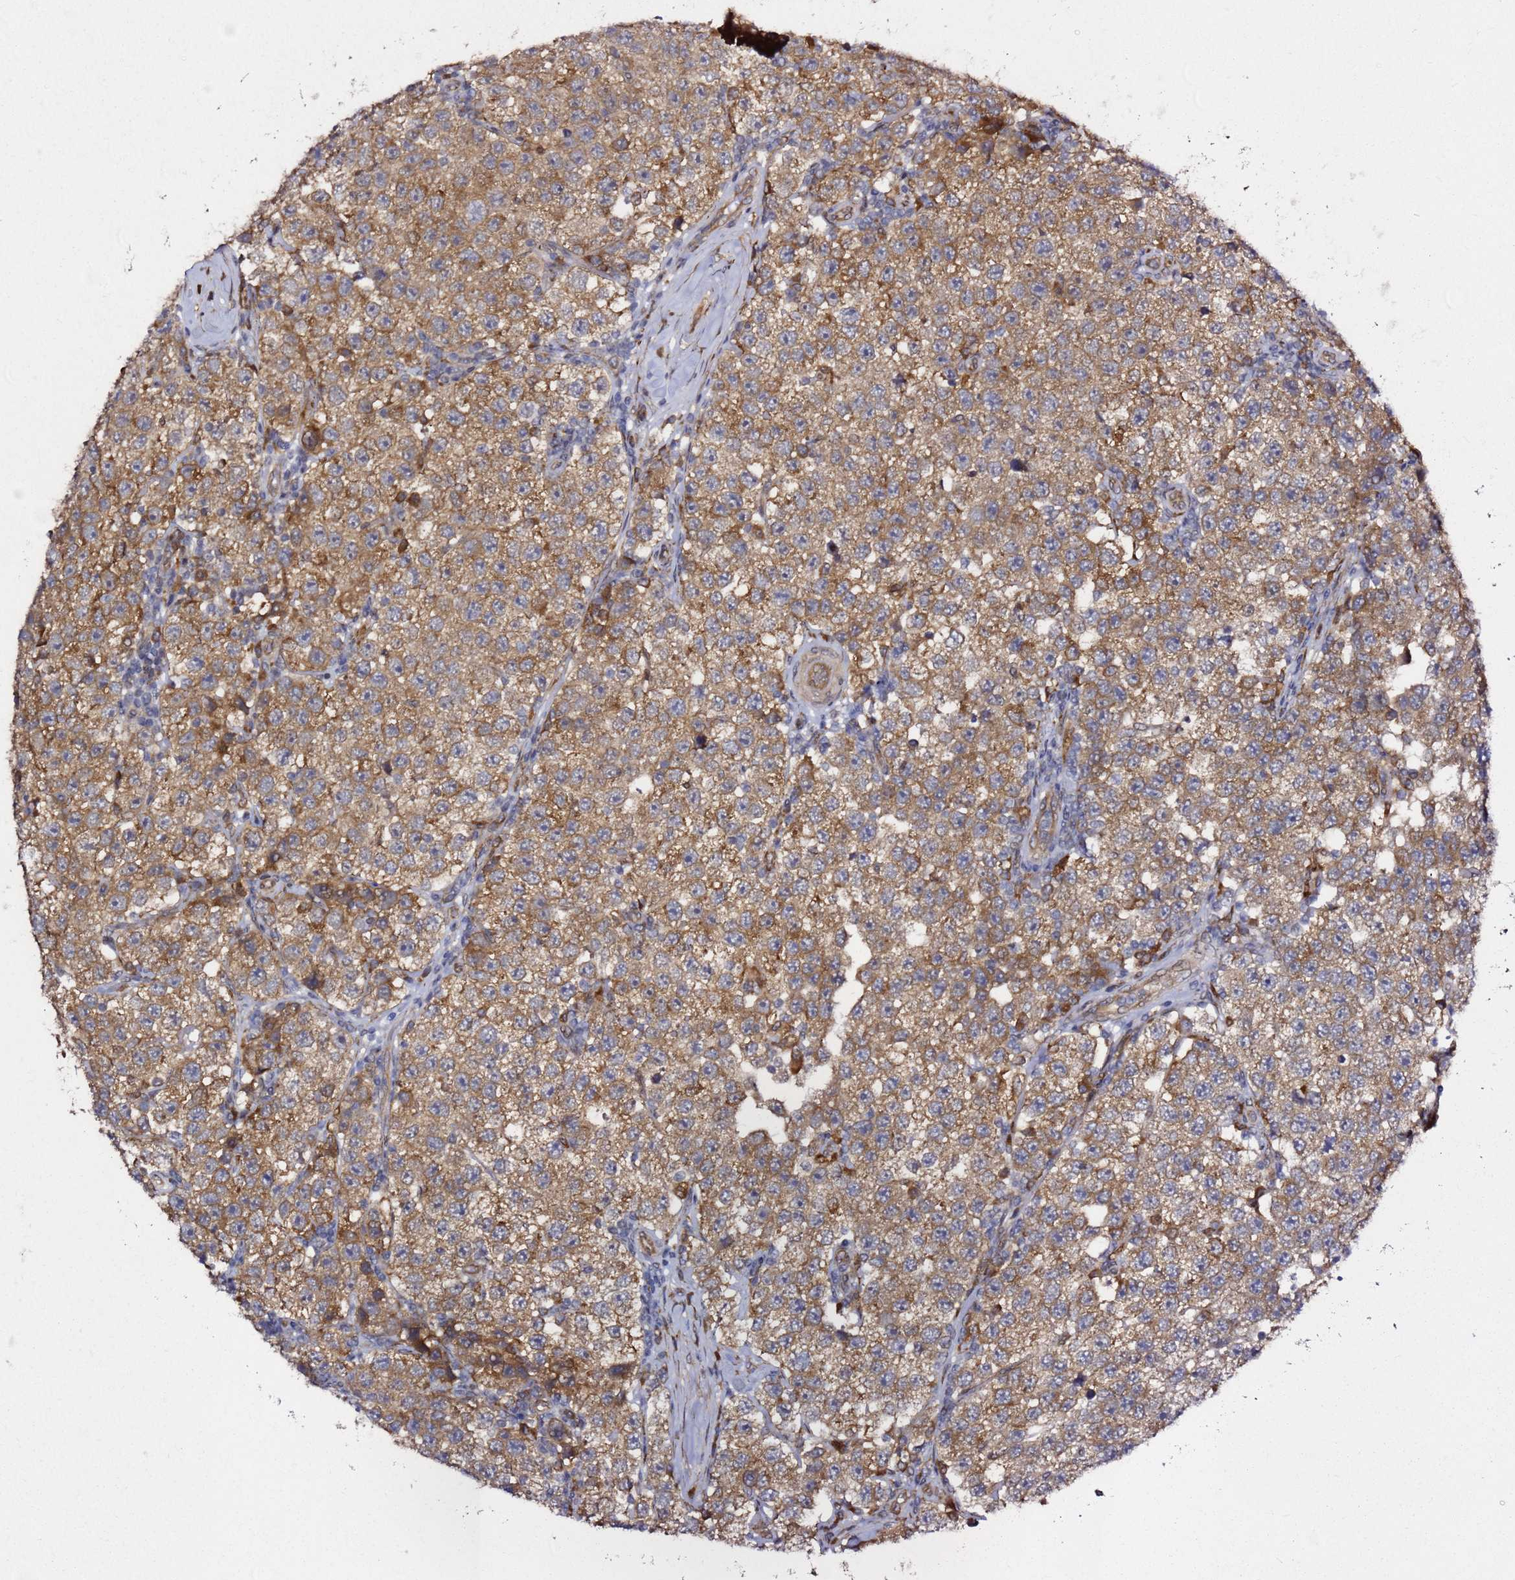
{"staining": {"intensity": "moderate", "quantity": ">75%", "location": "cytoplasmic/membranous"}, "tissue": "testis cancer", "cell_type": "Tumor cells", "image_type": "cancer", "snomed": [{"axis": "morphology", "description": "Seminoma, NOS"}, {"axis": "topography", "description": "Testis"}], "caption": "A photomicrograph of seminoma (testis) stained for a protein demonstrates moderate cytoplasmic/membranous brown staining in tumor cells.", "gene": "PRKAB2", "patient": {"sex": "male", "age": 34}}